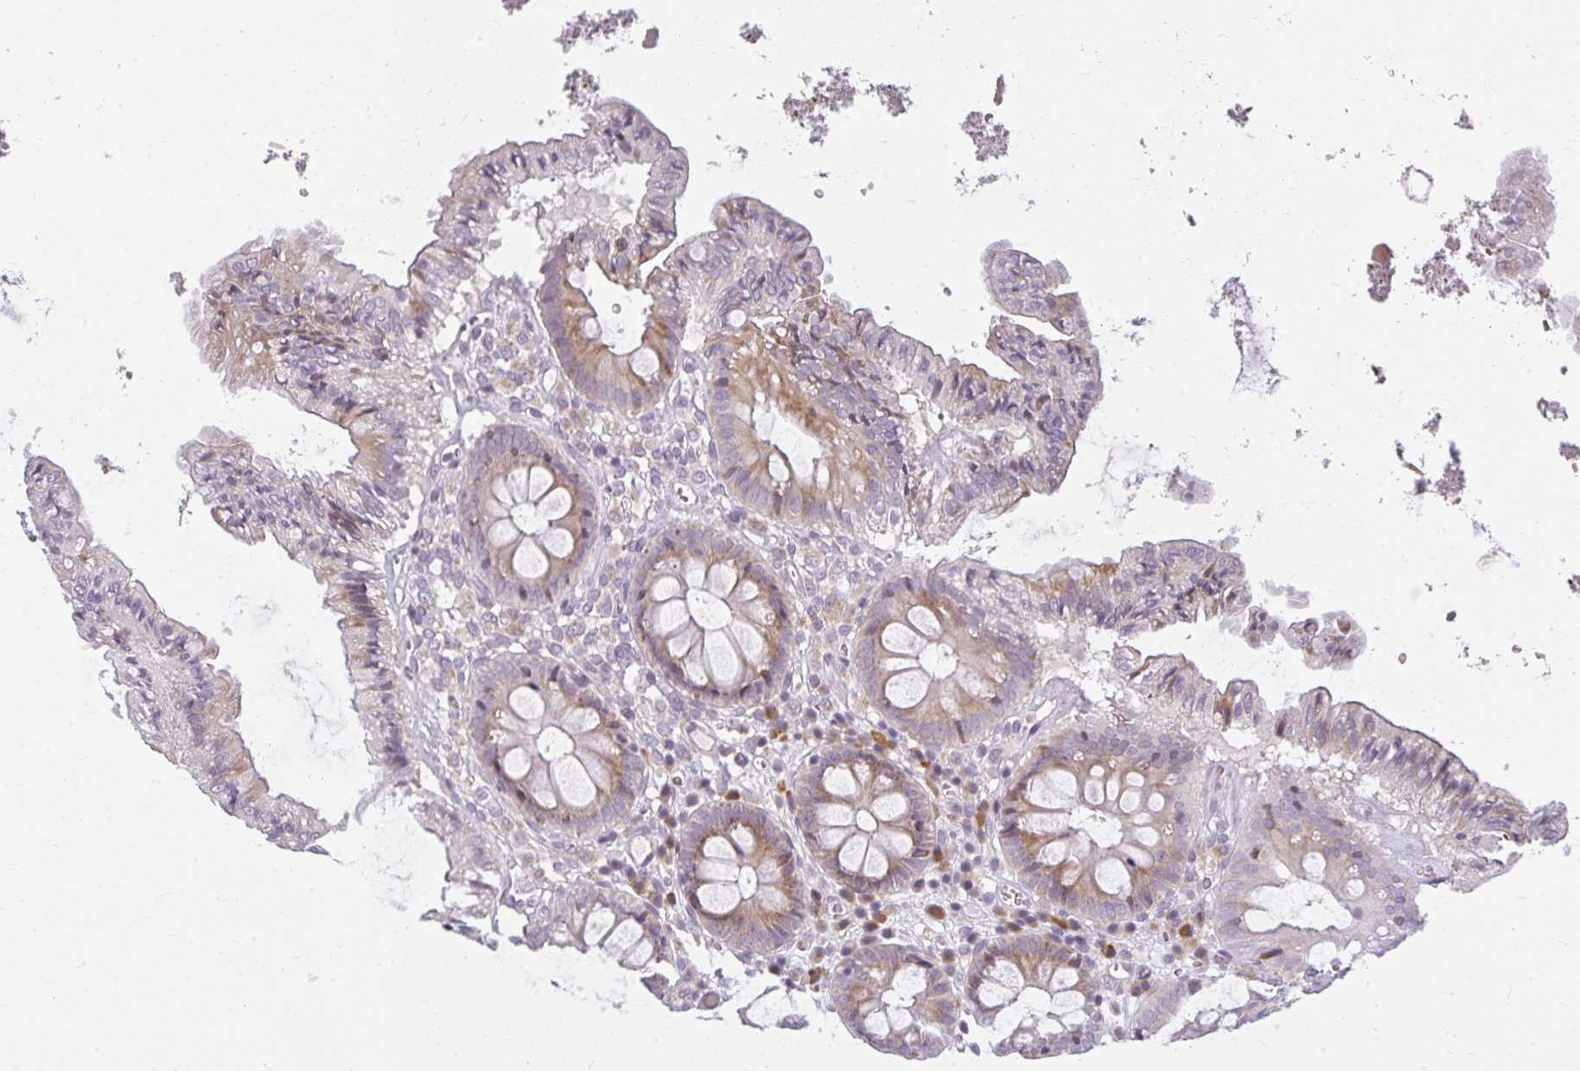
{"staining": {"intensity": "negative", "quantity": "none", "location": "none"}, "tissue": "colon", "cell_type": "Endothelial cells", "image_type": "normal", "snomed": [{"axis": "morphology", "description": "Normal tissue, NOS"}, {"axis": "topography", "description": "Colon"}, {"axis": "topography", "description": "Peripheral nerve tissue"}], "caption": "Immunohistochemistry (IHC) photomicrograph of normal colon stained for a protein (brown), which displays no staining in endothelial cells. (Immunohistochemistry, brightfield microscopy, high magnification).", "gene": "ZFYVE26", "patient": {"sex": "male", "age": 84}}